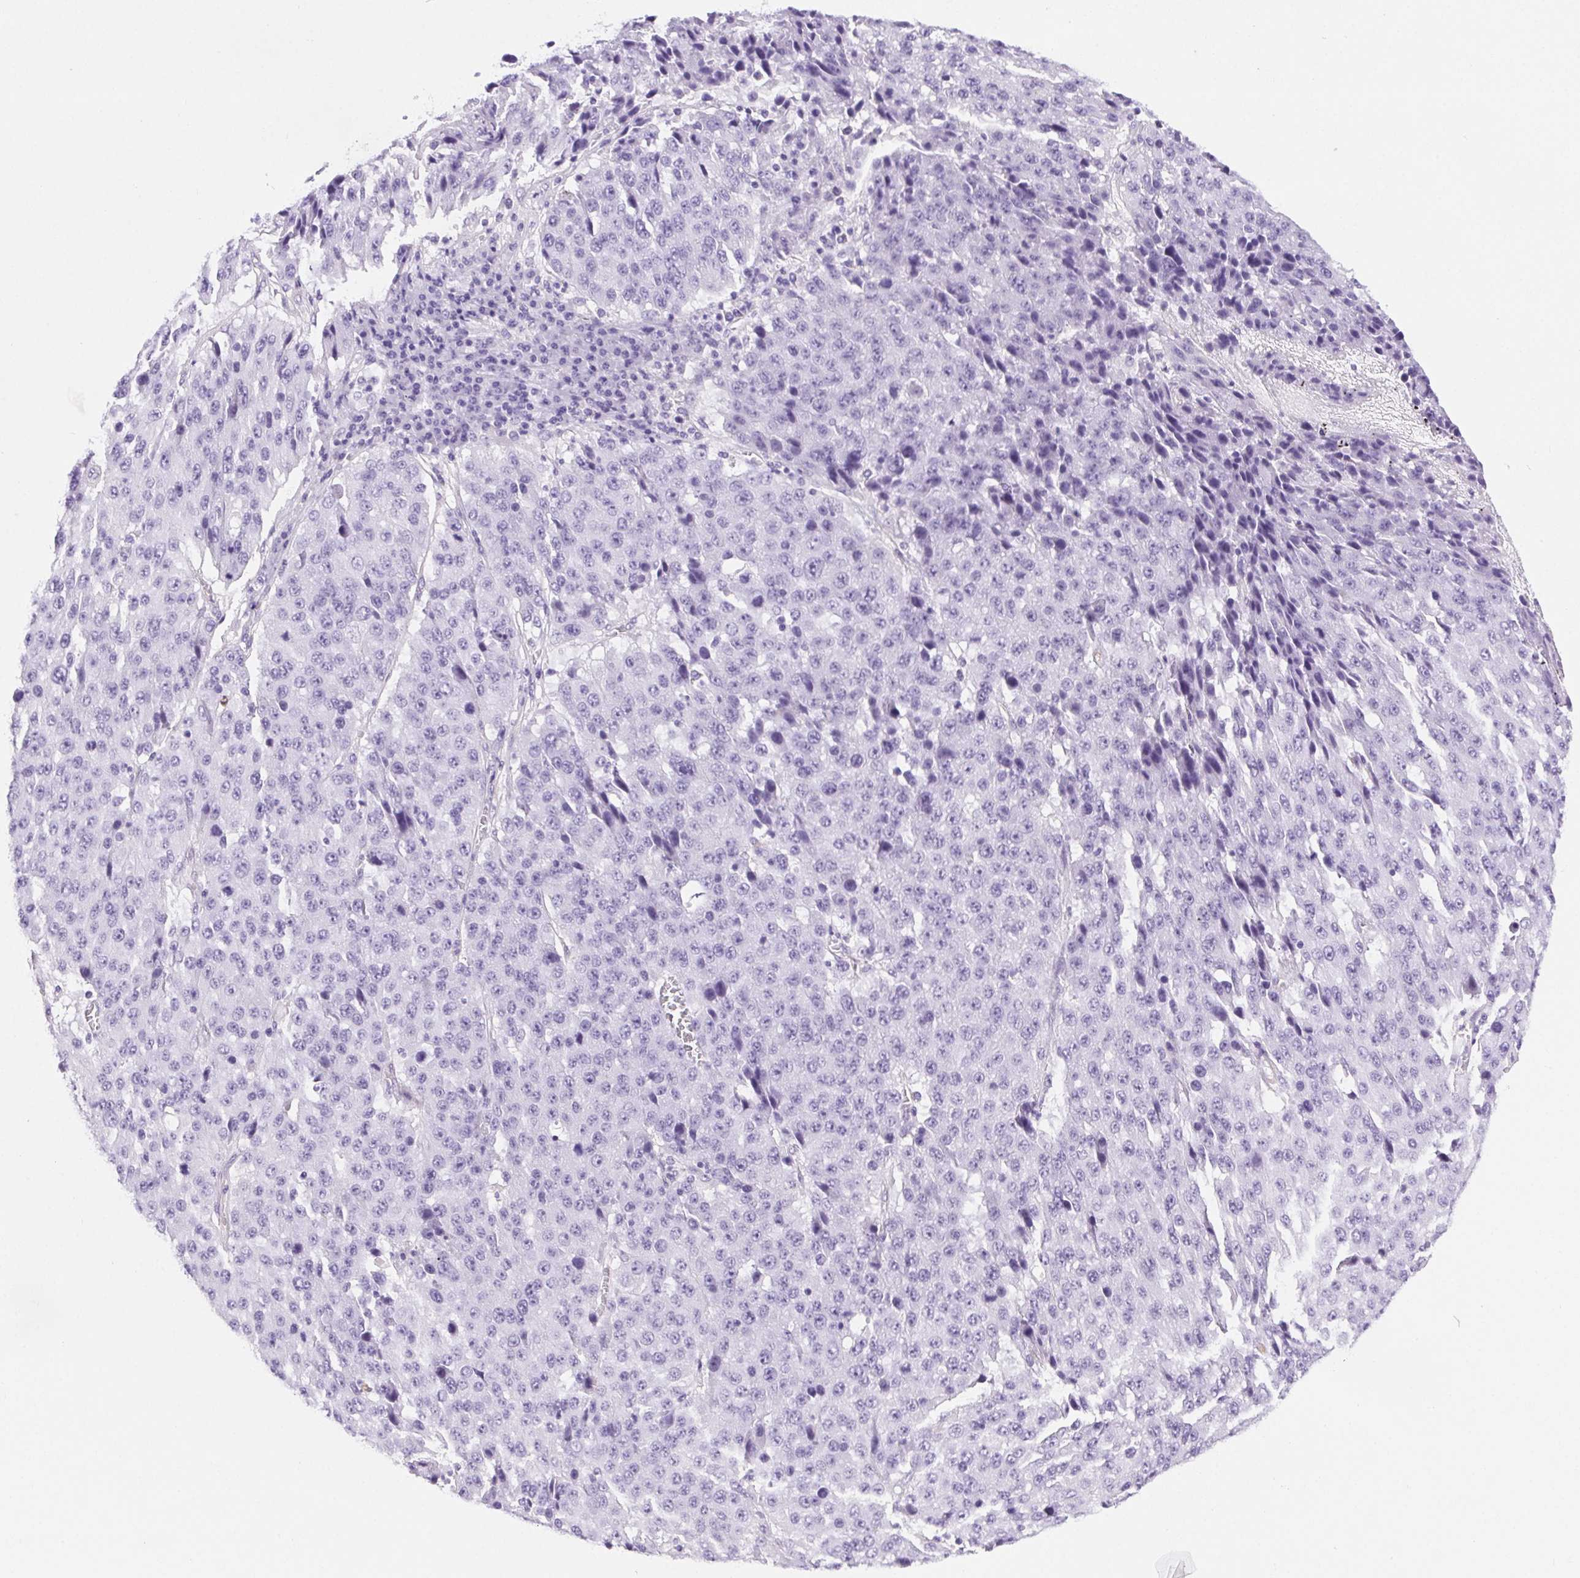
{"staining": {"intensity": "negative", "quantity": "none", "location": "none"}, "tissue": "stomach cancer", "cell_type": "Tumor cells", "image_type": "cancer", "snomed": [{"axis": "morphology", "description": "Adenocarcinoma, NOS"}, {"axis": "topography", "description": "Stomach"}], "caption": "An image of human stomach cancer (adenocarcinoma) is negative for staining in tumor cells.", "gene": "SHCBP1L", "patient": {"sex": "male", "age": 71}}